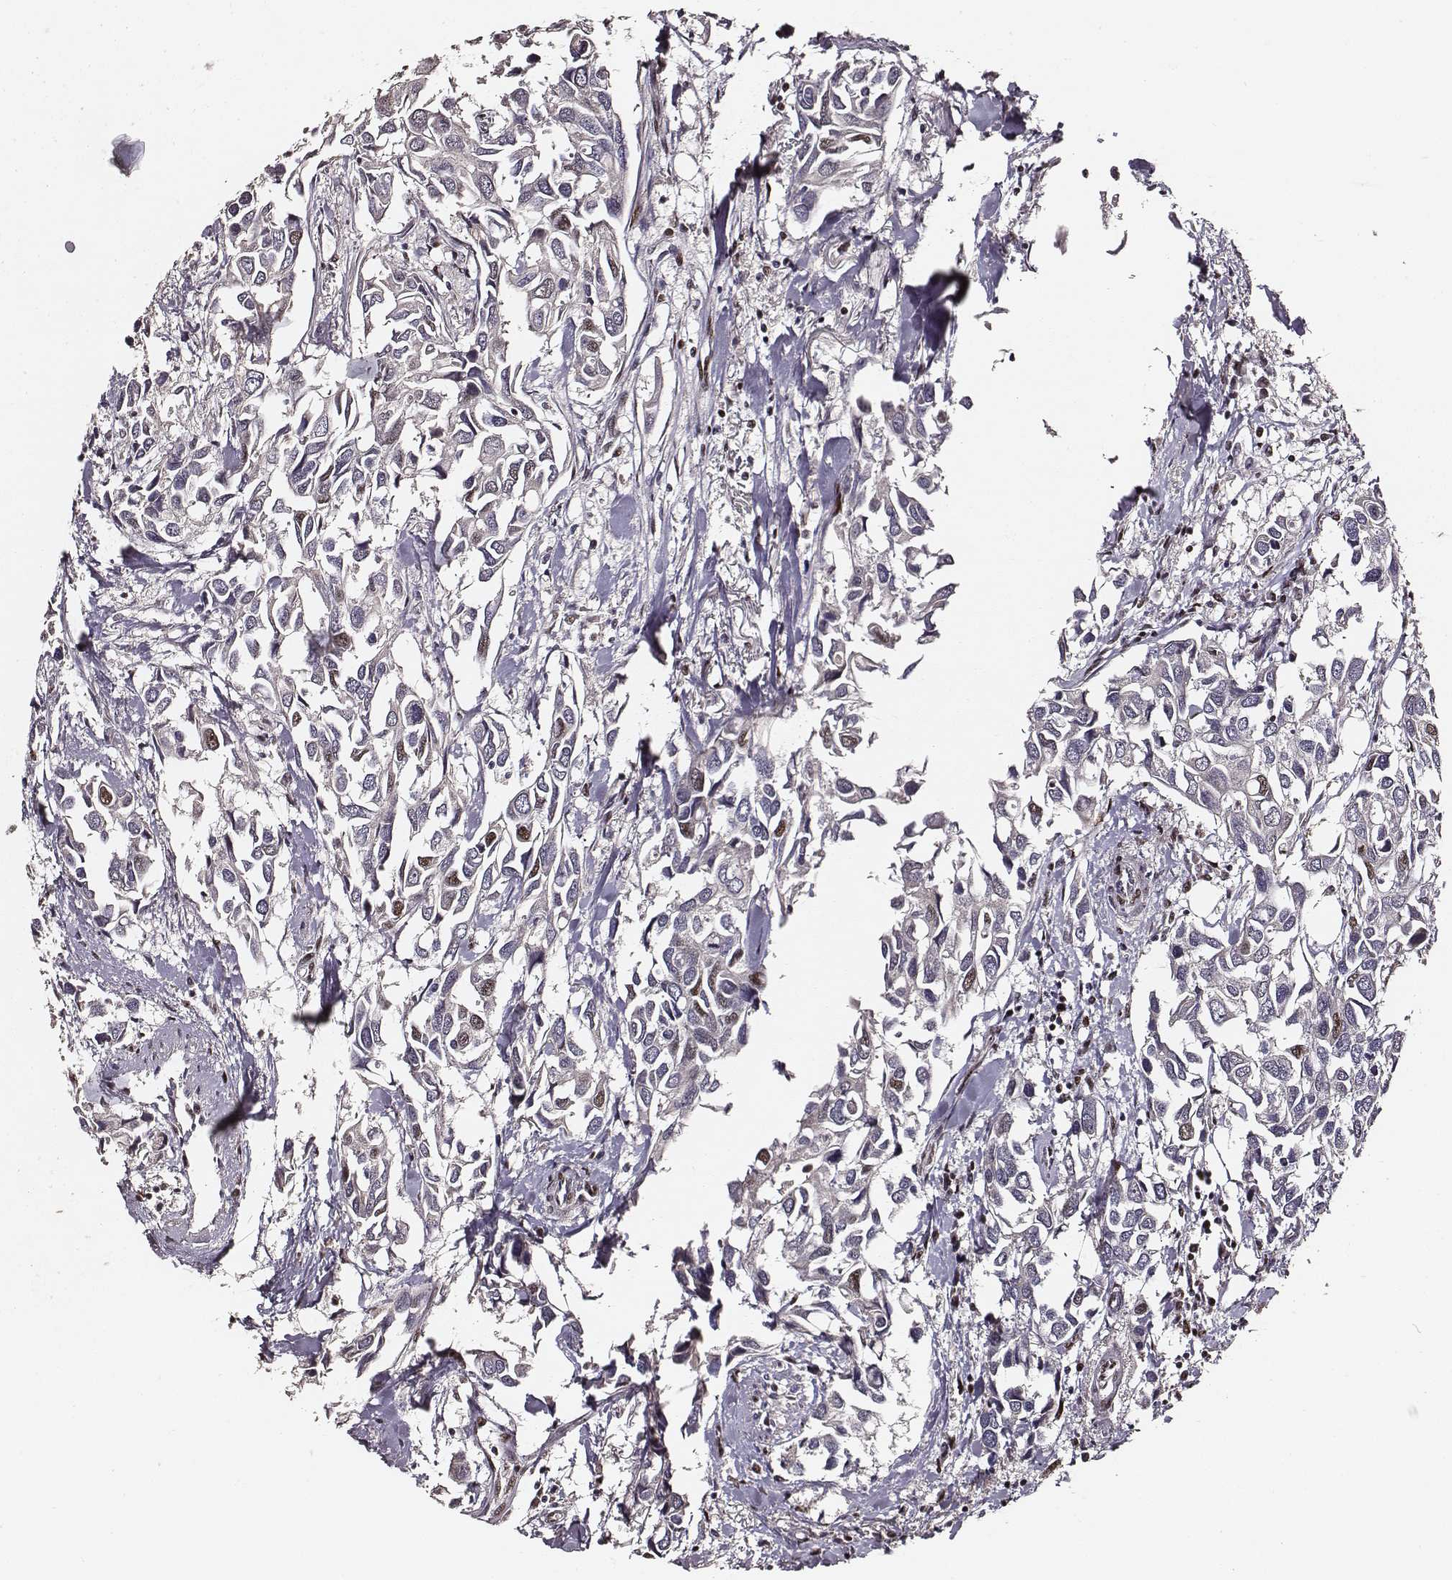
{"staining": {"intensity": "moderate", "quantity": "<25%", "location": "nuclear"}, "tissue": "breast cancer", "cell_type": "Tumor cells", "image_type": "cancer", "snomed": [{"axis": "morphology", "description": "Duct carcinoma"}, {"axis": "topography", "description": "Breast"}], "caption": "IHC of infiltrating ductal carcinoma (breast) shows low levels of moderate nuclear staining in approximately <25% of tumor cells. (DAB (3,3'-diaminobenzidine) = brown stain, brightfield microscopy at high magnification).", "gene": "PPARA", "patient": {"sex": "female", "age": 83}}